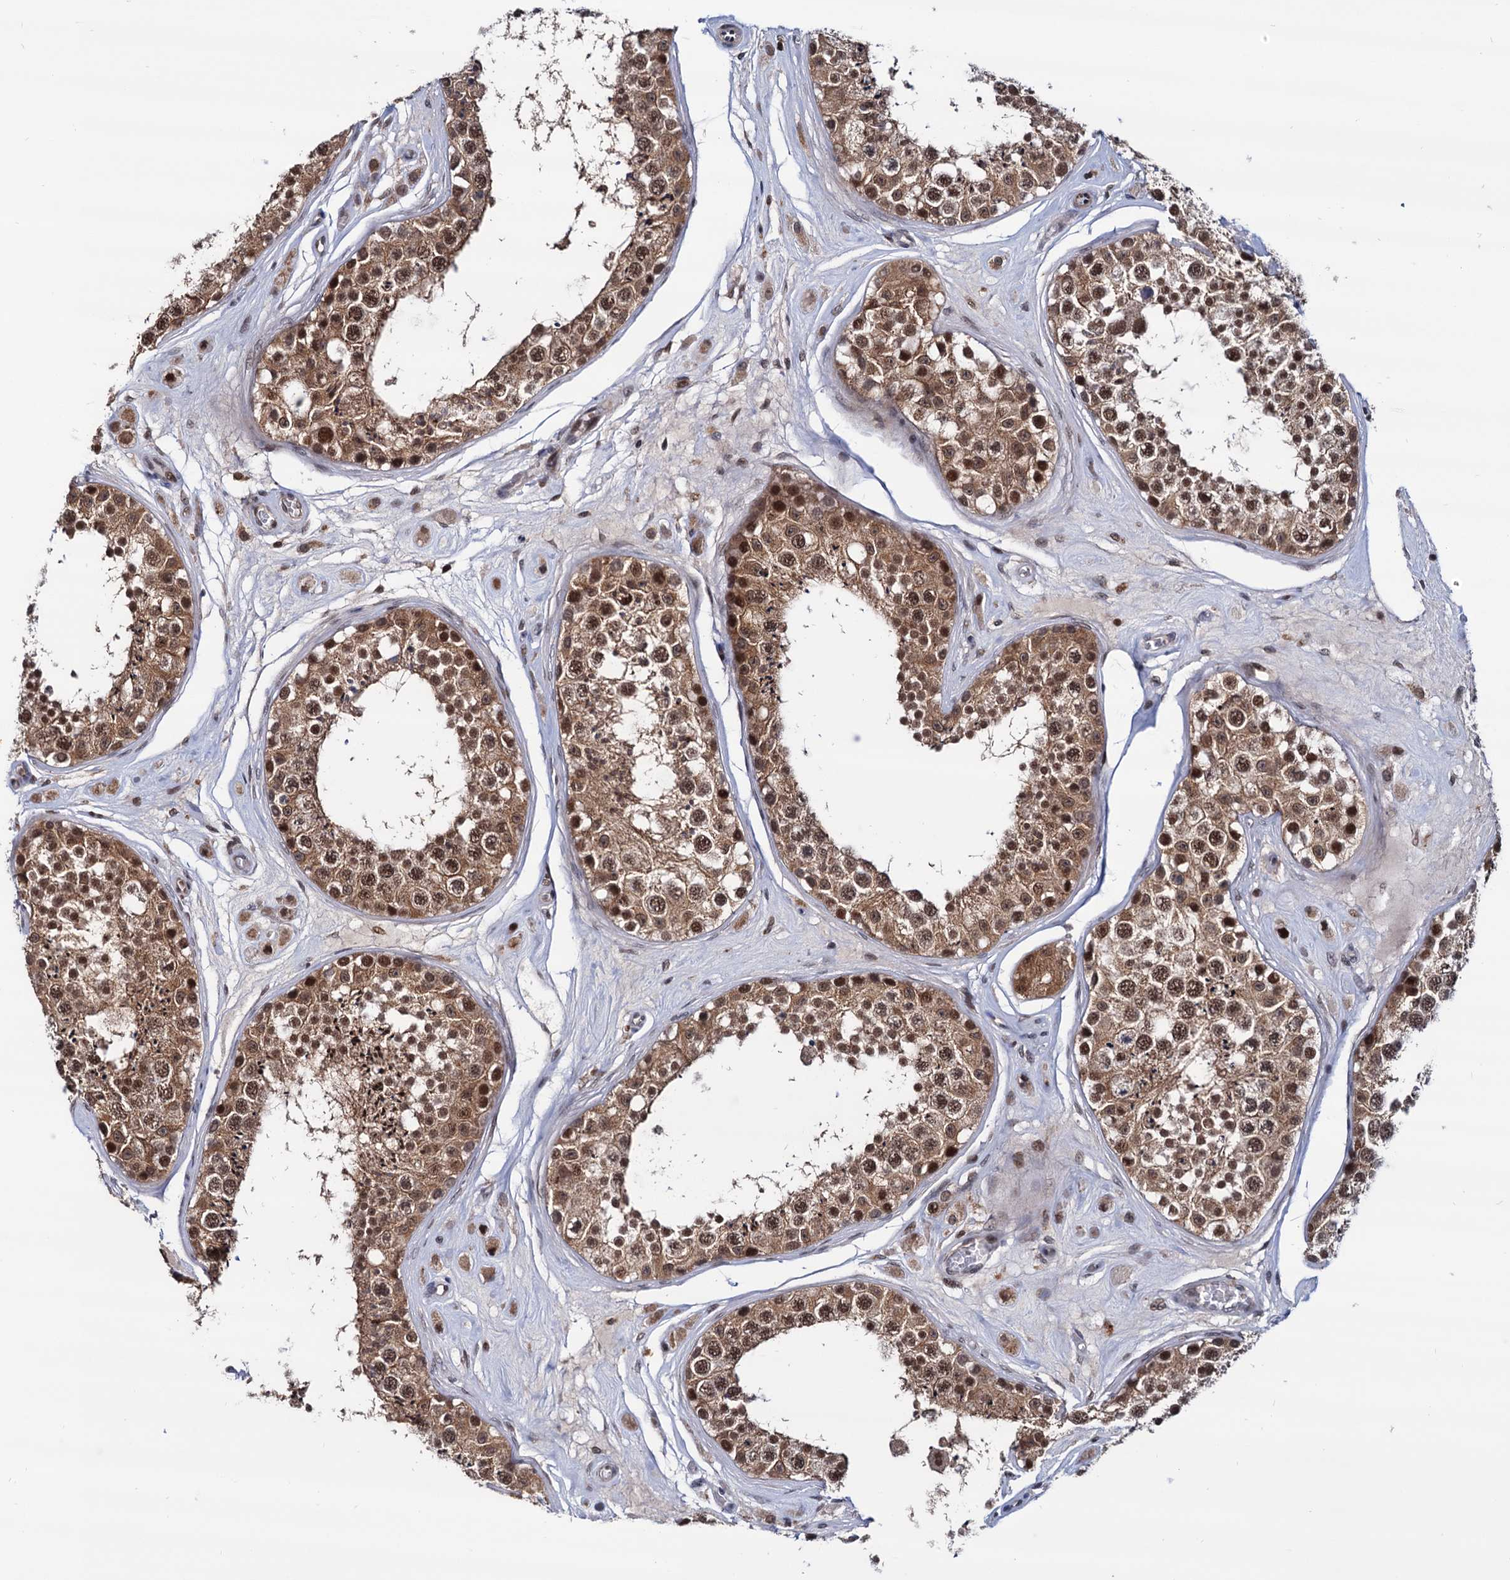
{"staining": {"intensity": "moderate", "quantity": ">75%", "location": "cytoplasmic/membranous,nuclear"}, "tissue": "testis", "cell_type": "Cells in seminiferous ducts", "image_type": "normal", "snomed": [{"axis": "morphology", "description": "Normal tissue, NOS"}, {"axis": "topography", "description": "Testis"}], "caption": "The photomicrograph exhibits staining of benign testis, revealing moderate cytoplasmic/membranous,nuclear protein expression (brown color) within cells in seminiferous ducts.", "gene": "RNASEH2B", "patient": {"sex": "male", "age": 25}}